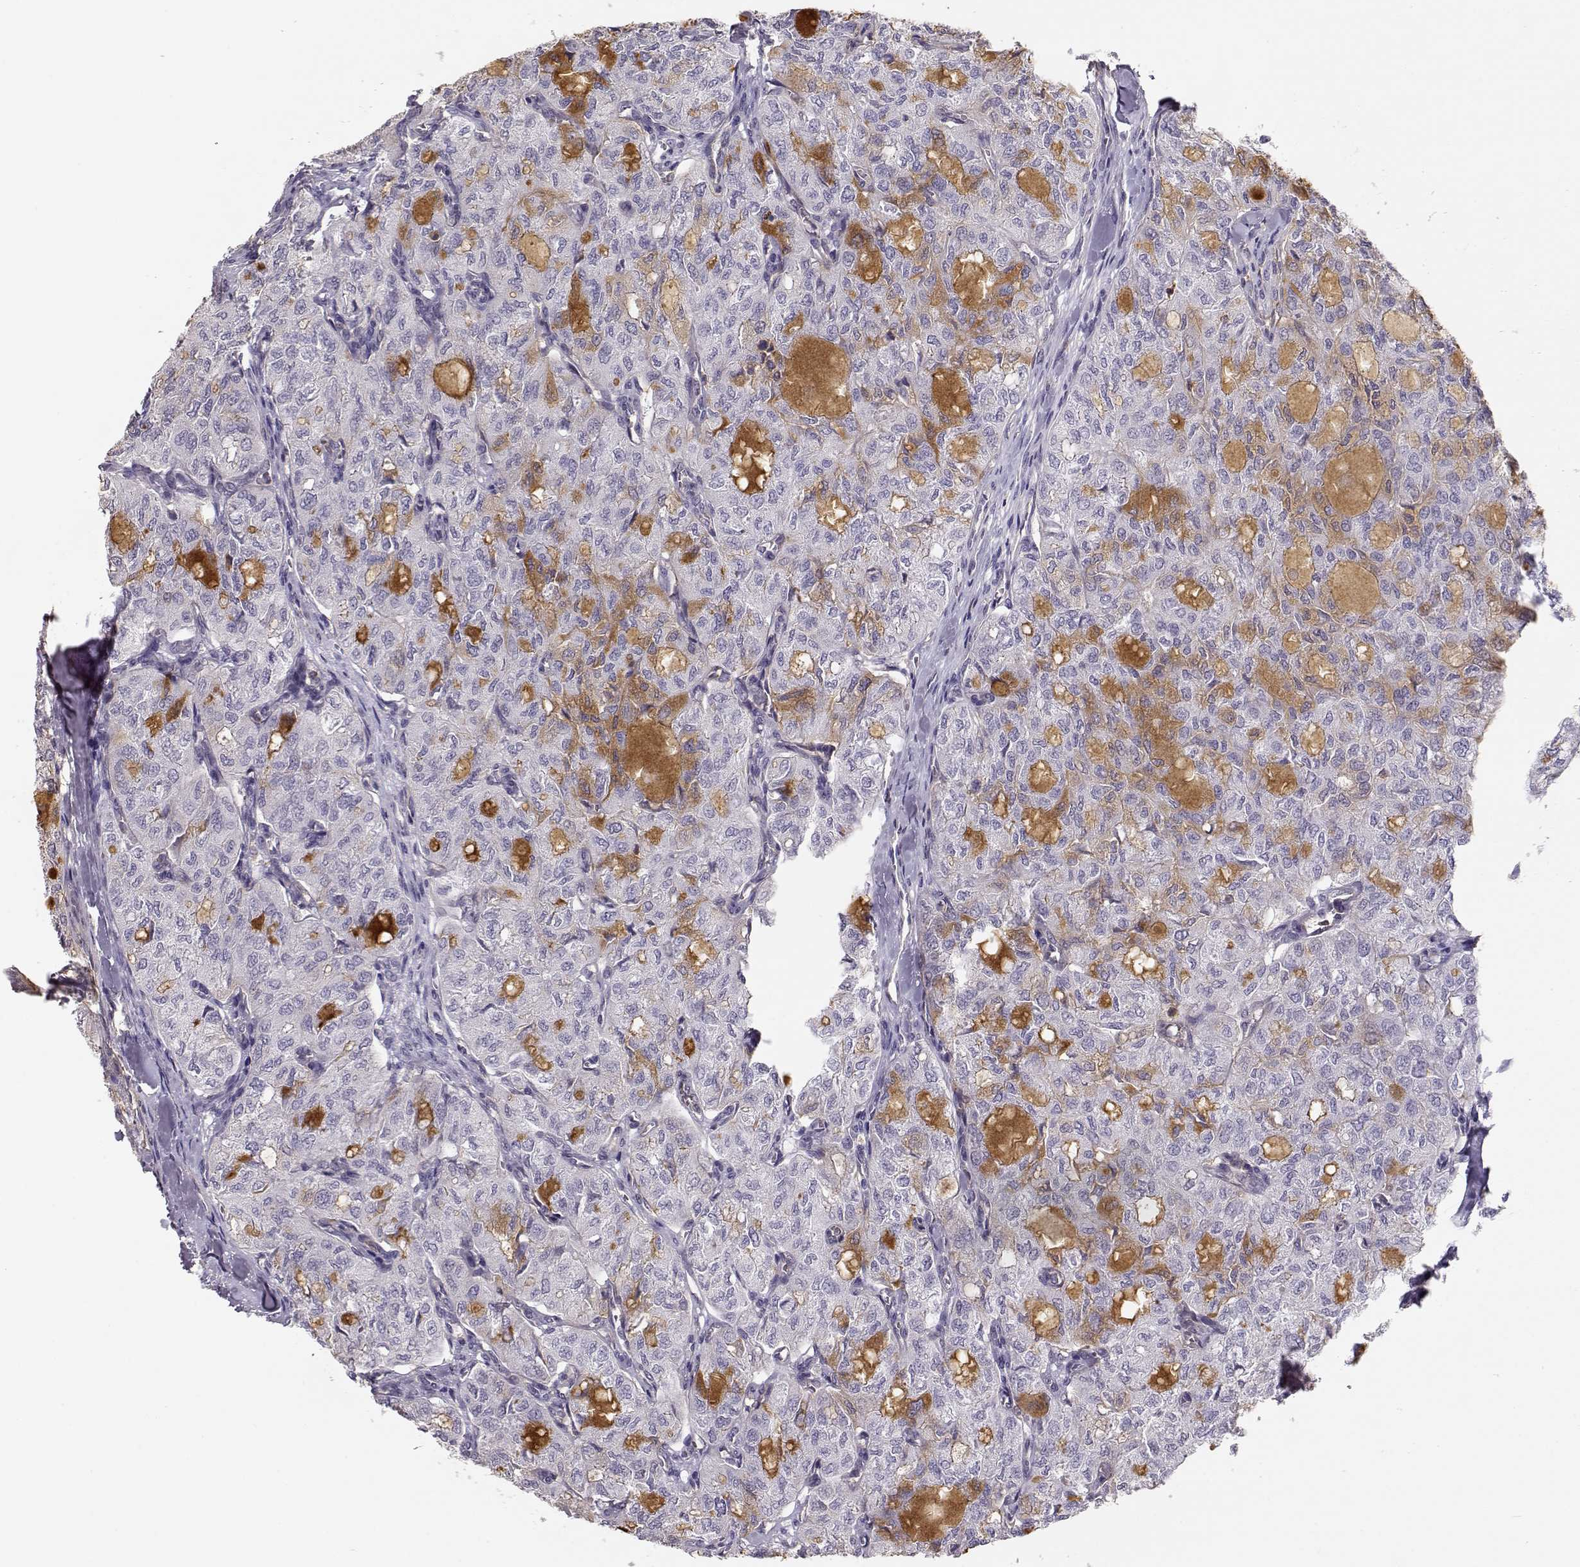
{"staining": {"intensity": "moderate", "quantity": "<25%", "location": "cytoplasmic/membranous"}, "tissue": "thyroid cancer", "cell_type": "Tumor cells", "image_type": "cancer", "snomed": [{"axis": "morphology", "description": "Follicular adenoma carcinoma, NOS"}, {"axis": "topography", "description": "Thyroid gland"}], "caption": "The histopathology image shows a brown stain indicating the presence of a protein in the cytoplasmic/membranous of tumor cells in follicular adenoma carcinoma (thyroid). Using DAB (3,3'-diaminobenzidine) (brown) and hematoxylin (blue) stains, captured at high magnification using brightfield microscopy.", "gene": "DAPL1", "patient": {"sex": "male", "age": 75}}